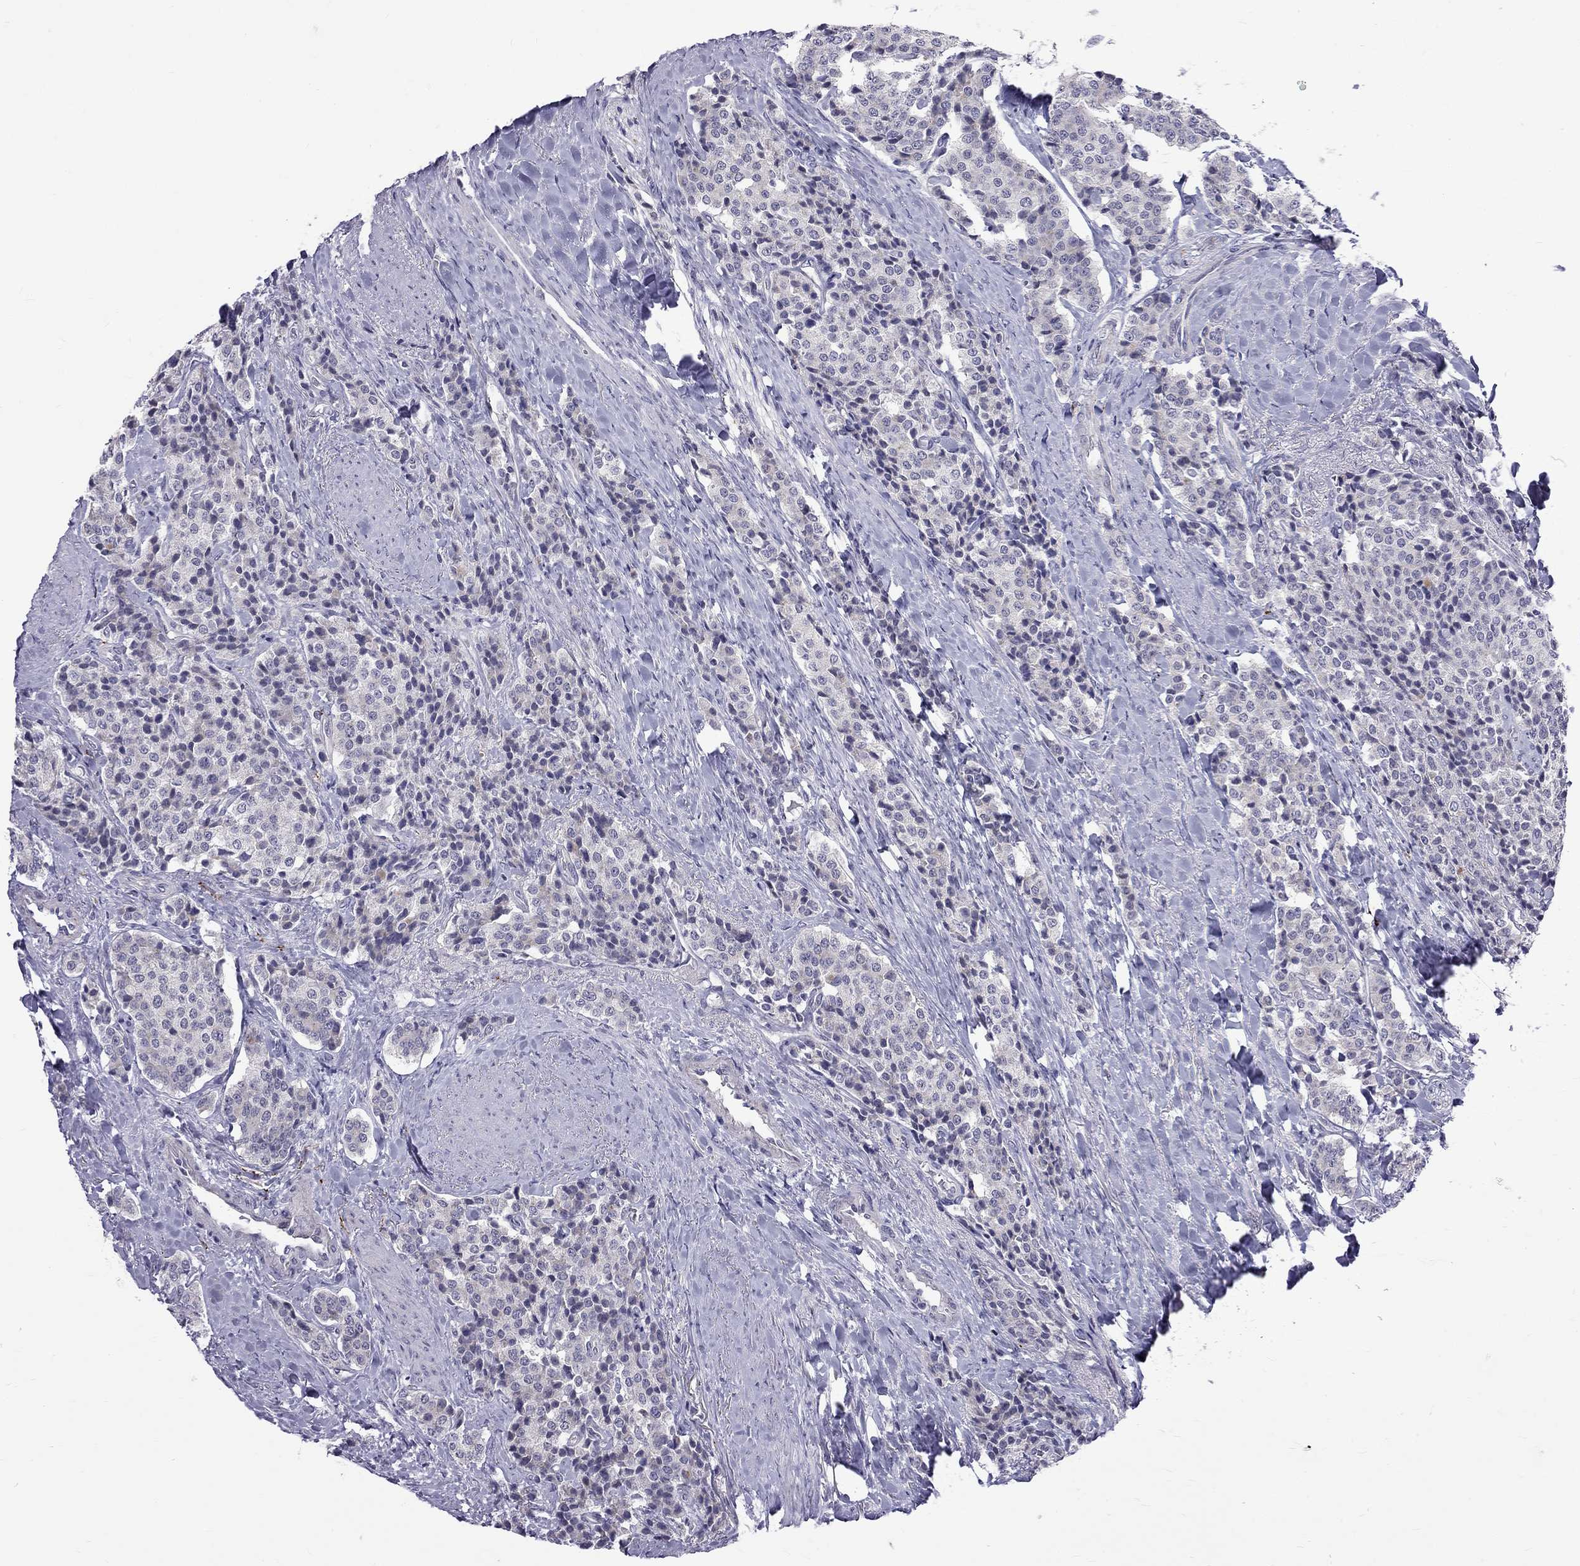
{"staining": {"intensity": "negative", "quantity": "none", "location": "none"}, "tissue": "carcinoid", "cell_type": "Tumor cells", "image_type": "cancer", "snomed": [{"axis": "morphology", "description": "Carcinoid, malignant, NOS"}, {"axis": "topography", "description": "Small intestine"}], "caption": "Malignant carcinoid stained for a protein using immunohistochemistry (IHC) reveals no positivity tumor cells.", "gene": "RTL9", "patient": {"sex": "female", "age": 58}}